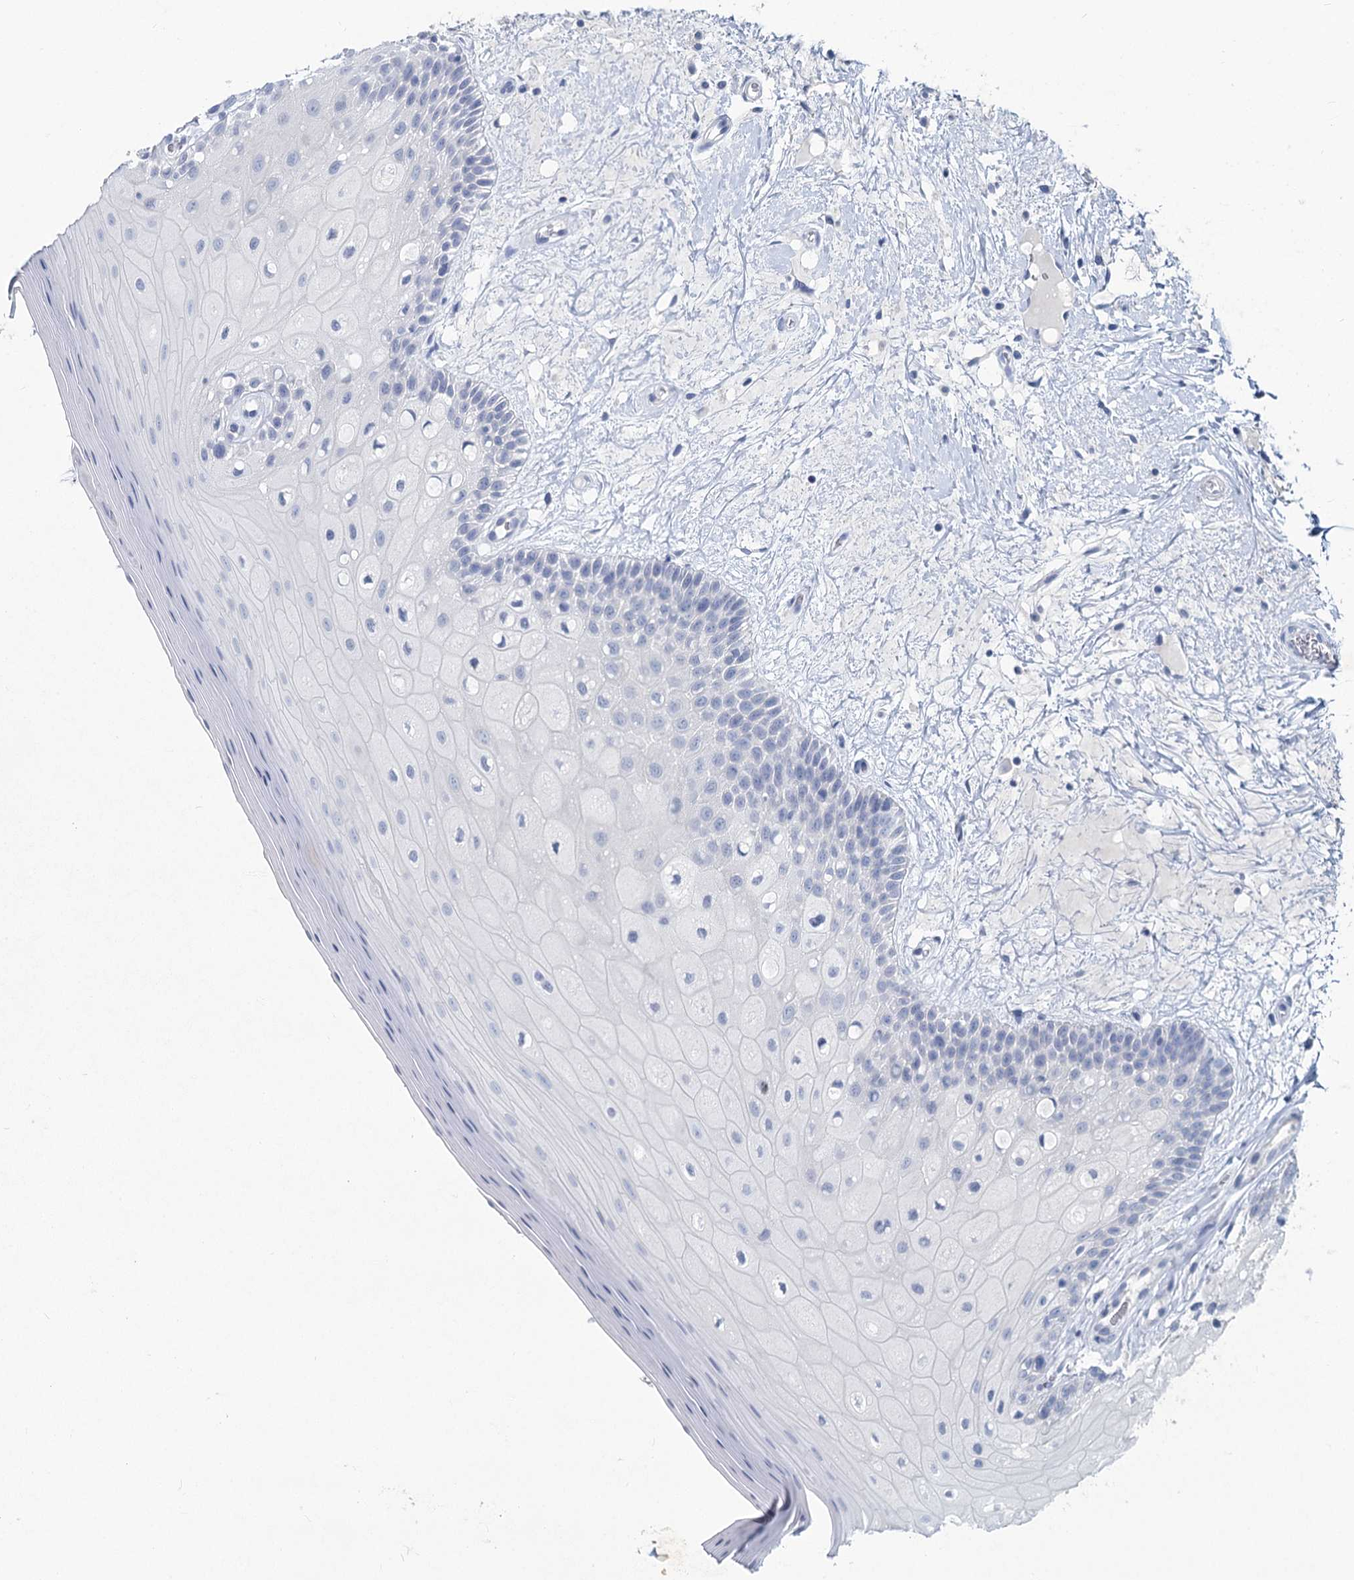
{"staining": {"intensity": "negative", "quantity": "none", "location": "none"}, "tissue": "oral mucosa", "cell_type": "Squamous epithelial cells", "image_type": "normal", "snomed": [{"axis": "morphology", "description": "Normal tissue, NOS"}, {"axis": "topography", "description": "Oral tissue"}, {"axis": "topography", "description": "Tounge, NOS"}], "caption": "Human oral mucosa stained for a protein using immunohistochemistry exhibits no expression in squamous epithelial cells.", "gene": "CHGA", "patient": {"sex": "male", "age": 47}}